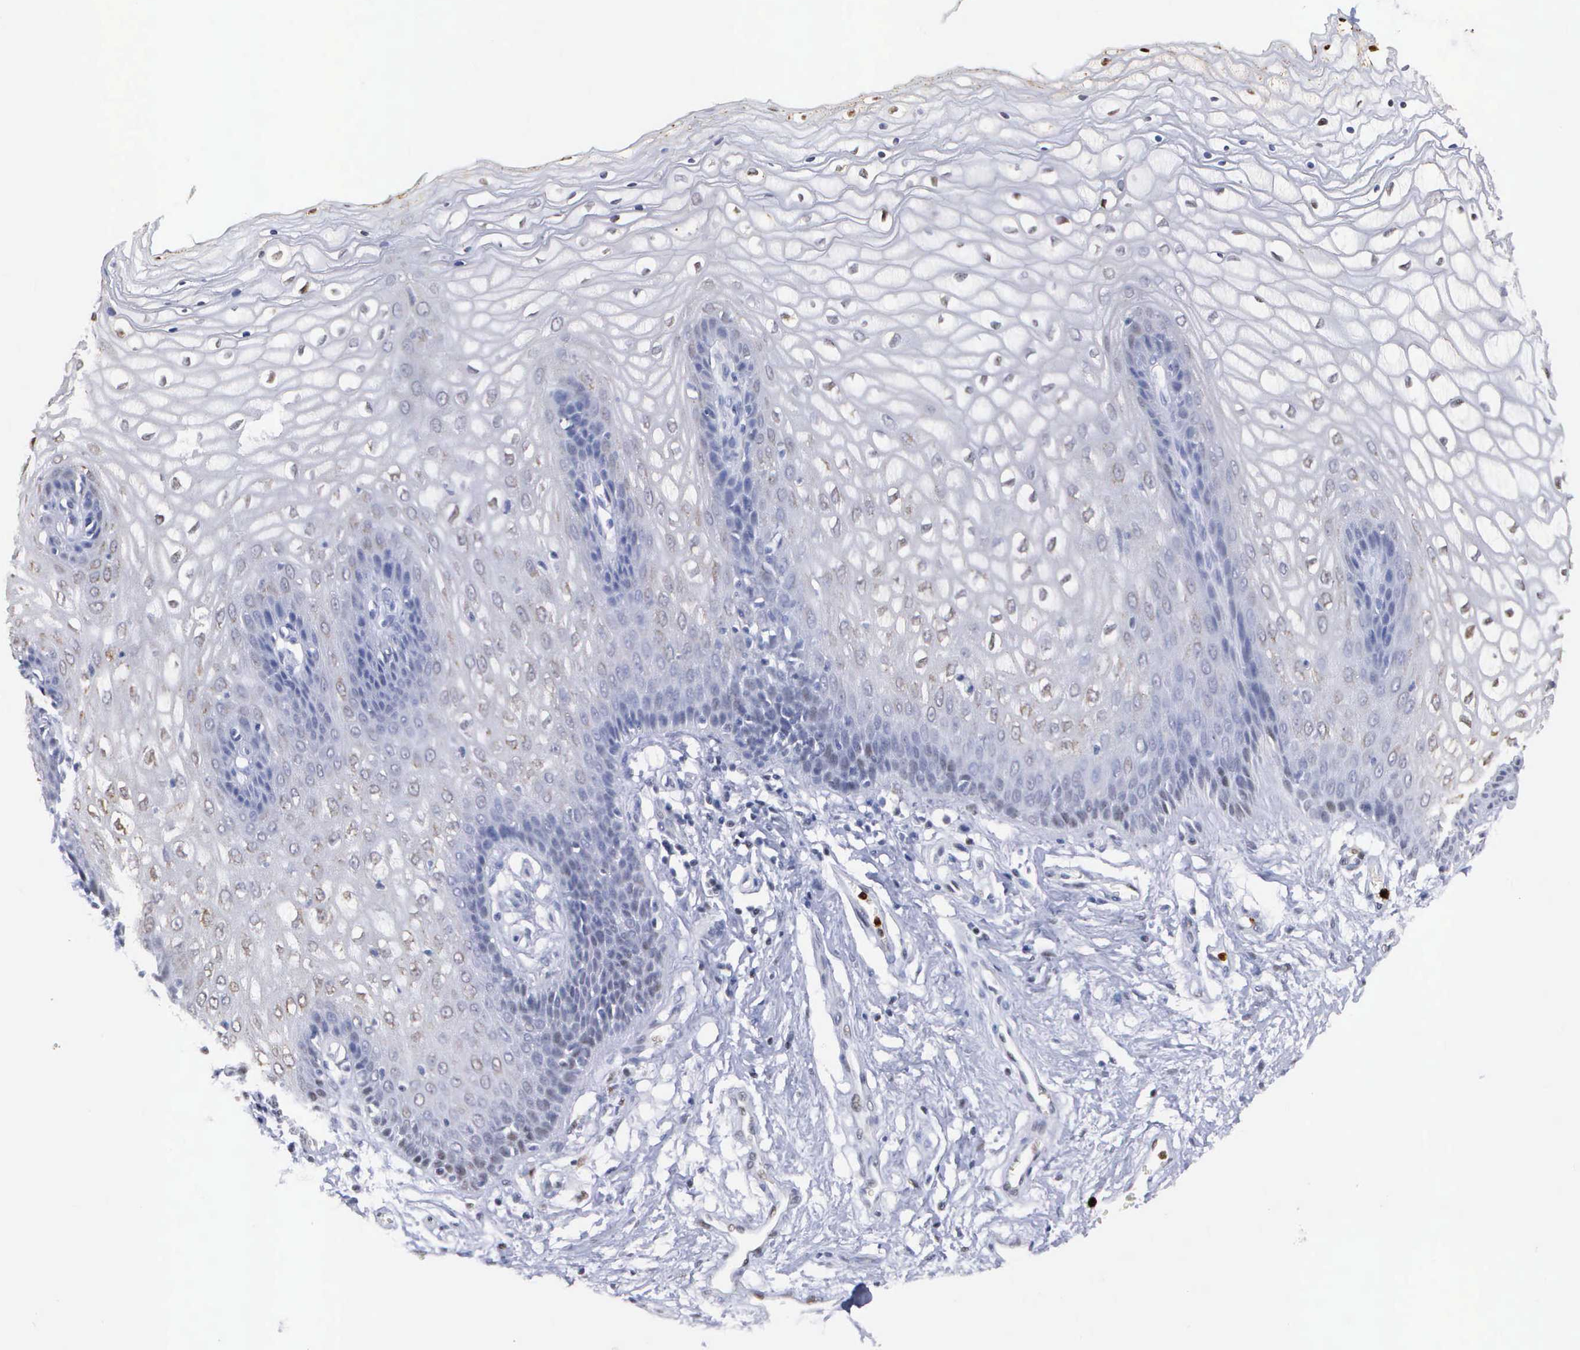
{"staining": {"intensity": "weak", "quantity": "<25%", "location": "cytoplasmic/membranous"}, "tissue": "vagina", "cell_type": "Squamous epithelial cells", "image_type": "normal", "snomed": [{"axis": "morphology", "description": "Normal tissue, NOS"}, {"axis": "topography", "description": "Vagina"}], "caption": "This is a image of IHC staining of normal vagina, which shows no staining in squamous epithelial cells.", "gene": "SPIN3", "patient": {"sex": "female", "age": 34}}